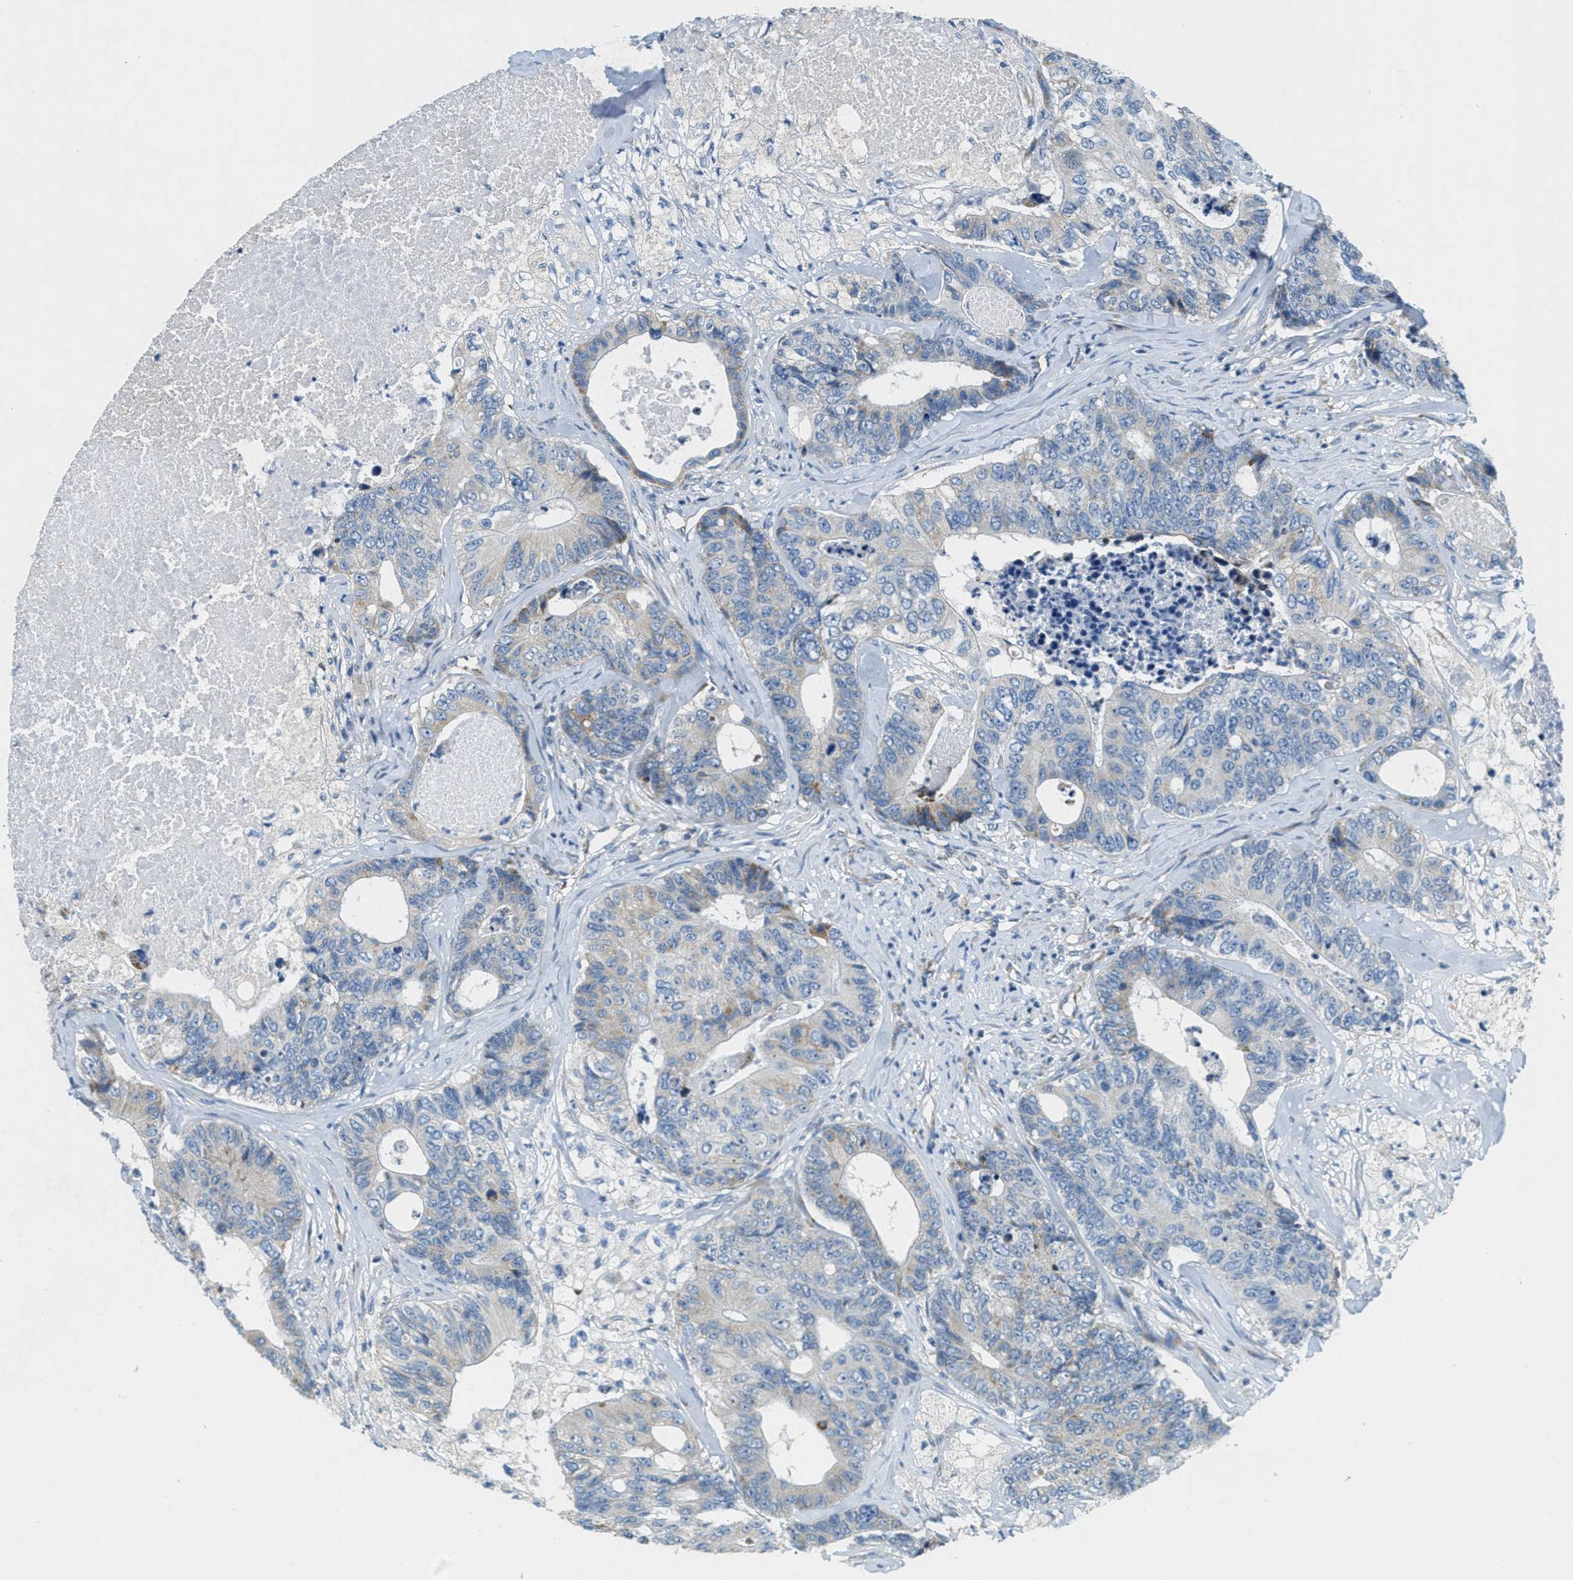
{"staining": {"intensity": "weak", "quantity": "<25%", "location": "cytoplasmic/membranous"}, "tissue": "colorectal cancer", "cell_type": "Tumor cells", "image_type": "cancer", "snomed": [{"axis": "morphology", "description": "Adenocarcinoma, NOS"}, {"axis": "topography", "description": "Colon"}], "caption": "Tumor cells are negative for protein expression in human adenocarcinoma (colorectal). (DAB (3,3'-diaminobenzidine) IHC, high magnification).", "gene": "CA4", "patient": {"sex": "female", "age": 67}}